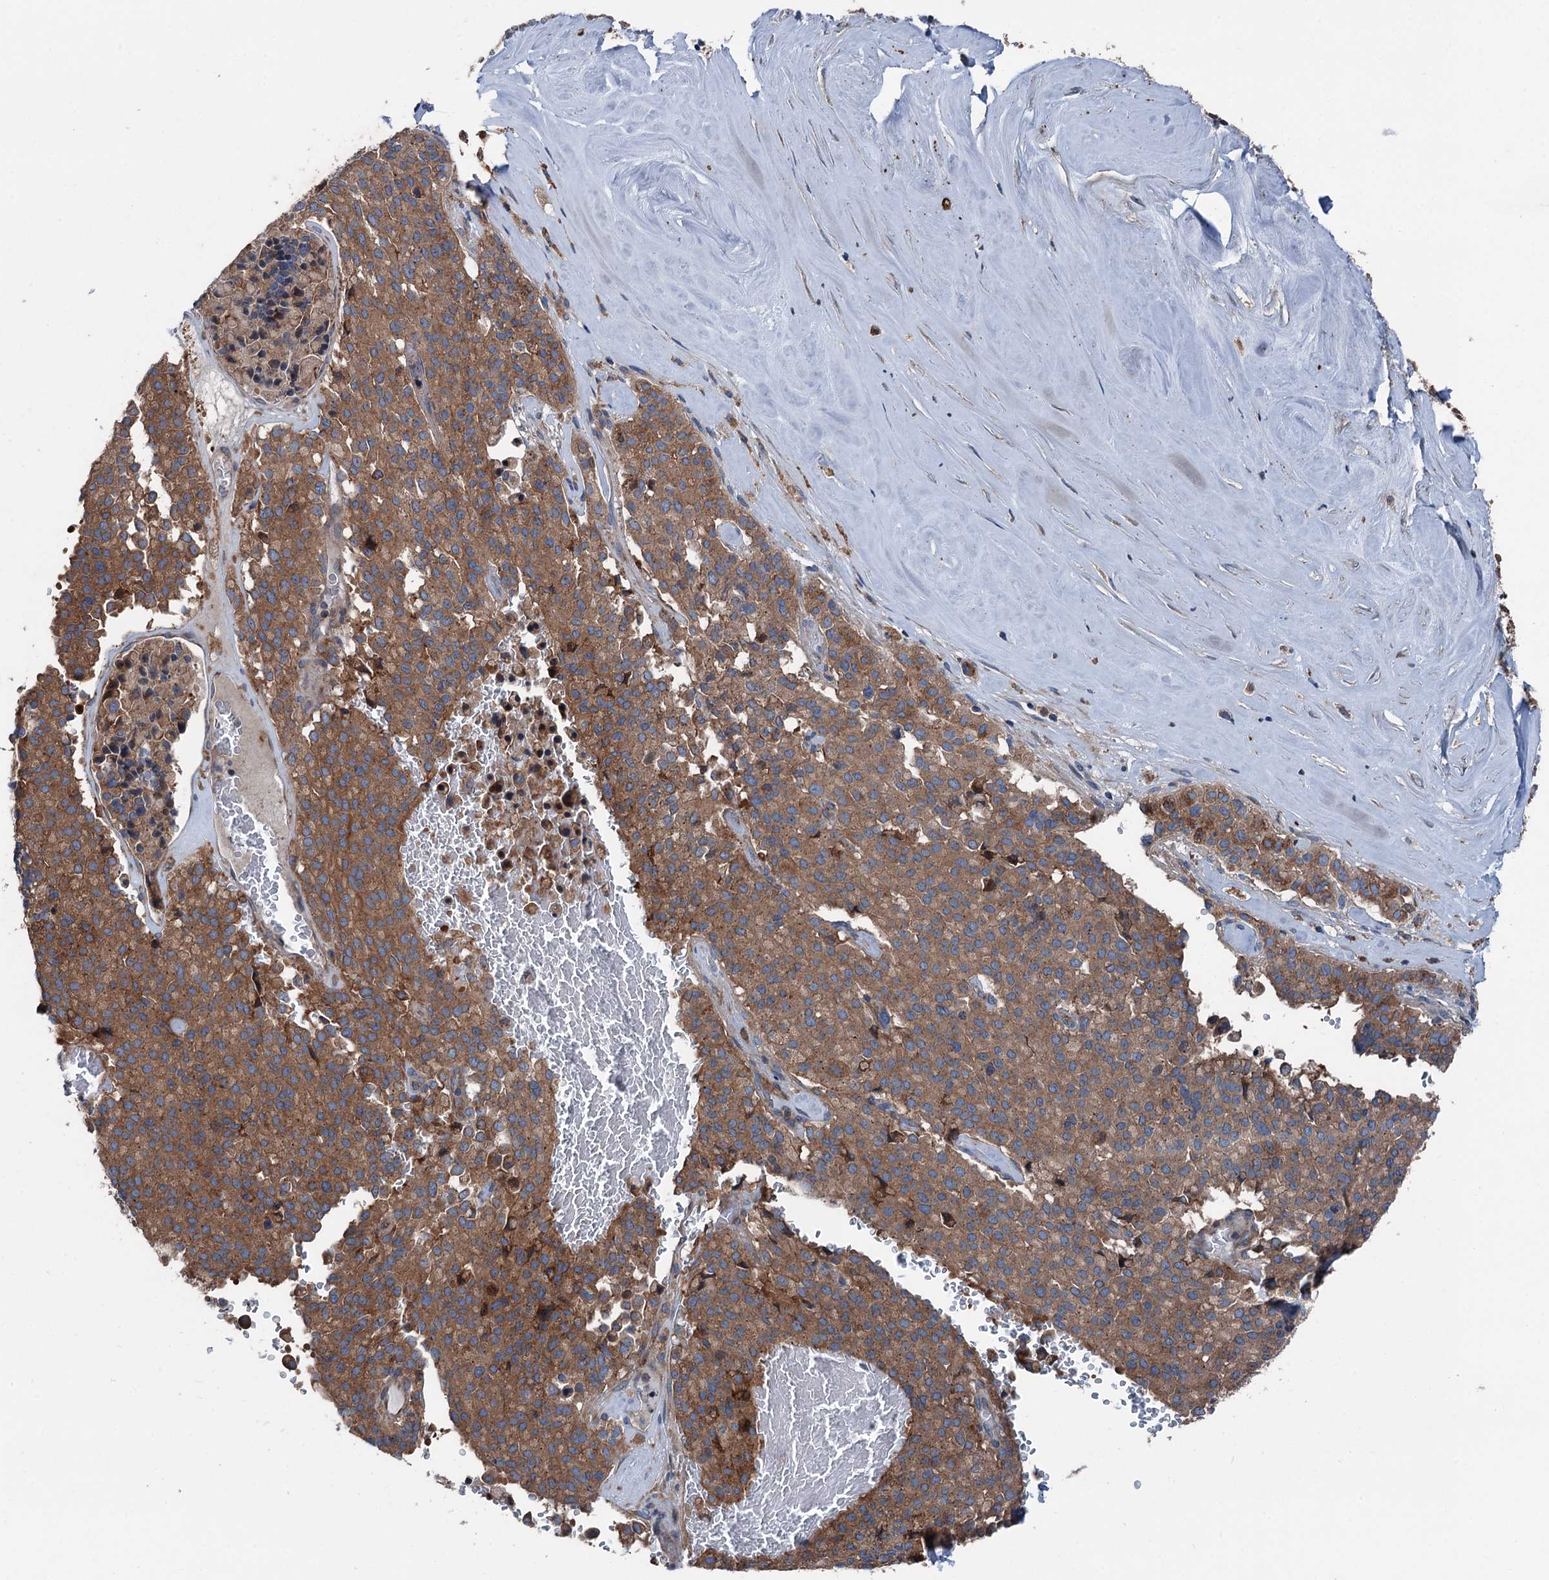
{"staining": {"intensity": "moderate", "quantity": ">75%", "location": "cytoplasmic/membranous"}, "tissue": "pancreatic cancer", "cell_type": "Tumor cells", "image_type": "cancer", "snomed": [{"axis": "morphology", "description": "Adenocarcinoma, NOS"}, {"axis": "topography", "description": "Pancreas"}], "caption": "Immunohistochemical staining of pancreatic adenocarcinoma demonstrates medium levels of moderate cytoplasmic/membranous expression in about >75% of tumor cells.", "gene": "RUFY1", "patient": {"sex": "male", "age": 65}}